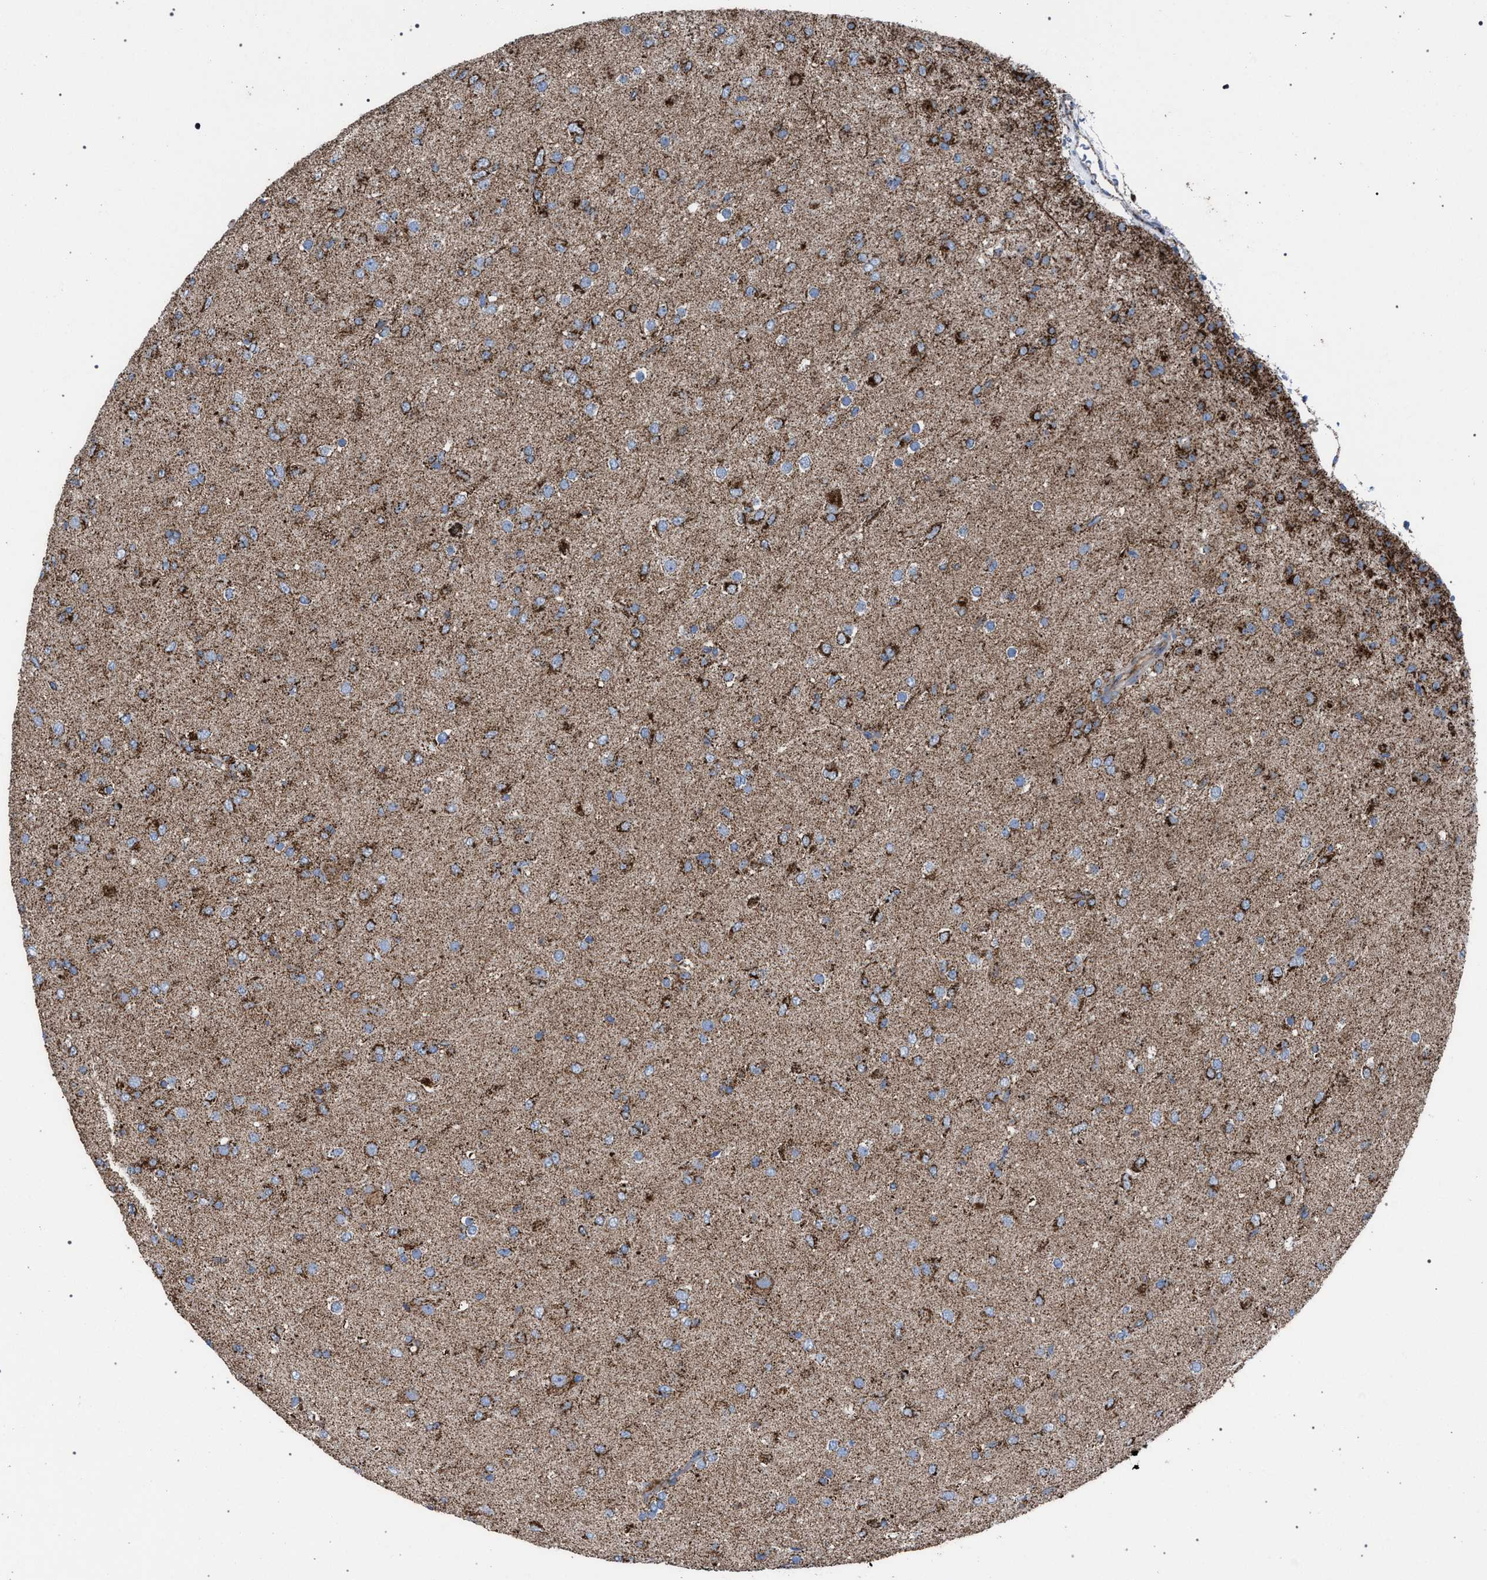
{"staining": {"intensity": "strong", "quantity": "25%-75%", "location": "cytoplasmic/membranous"}, "tissue": "glioma", "cell_type": "Tumor cells", "image_type": "cancer", "snomed": [{"axis": "morphology", "description": "Glioma, malignant, Low grade"}, {"axis": "topography", "description": "Brain"}], "caption": "Immunohistochemical staining of glioma shows high levels of strong cytoplasmic/membranous staining in about 25%-75% of tumor cells.", "gene": "VPS13A", "patient": {"sex": "male", "age": 65}}